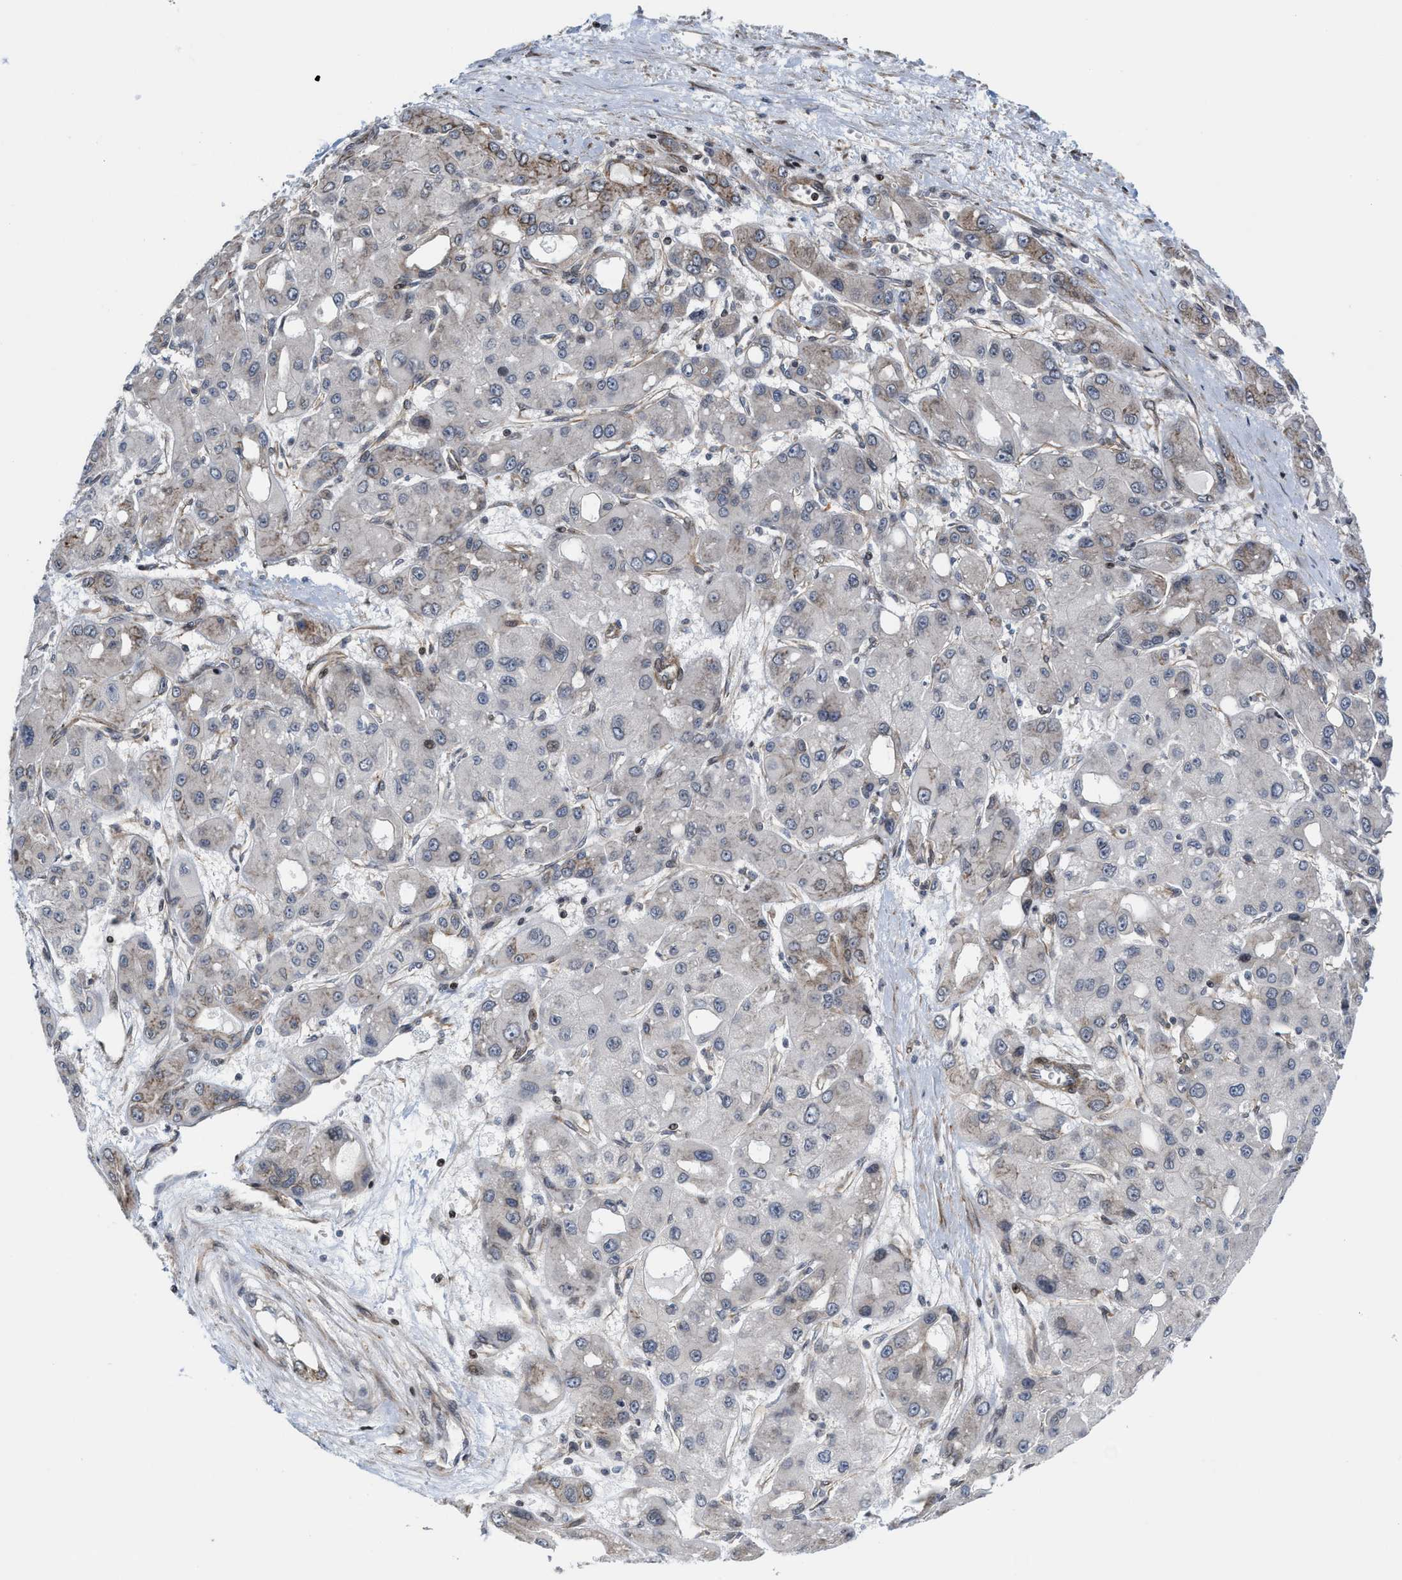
{"staining": {"intensity": "negative", "quantity": "none", "location": "none"}, "tissue": "liver cancer", "cell_type": "Tumor cells", "image_type": "cancer", "snomed": [{"axis": "morphology", "description": "Carcinoma, Hepatocellular, NOS"}, {"axis": "topography", "description": "Liver"}], "caption": "An image of human liver hepatocellular carcinoma is negative for staining in tumor cells.", "gene": "TGFB1I1", "patient": {"sex": "male", "age": 55}}